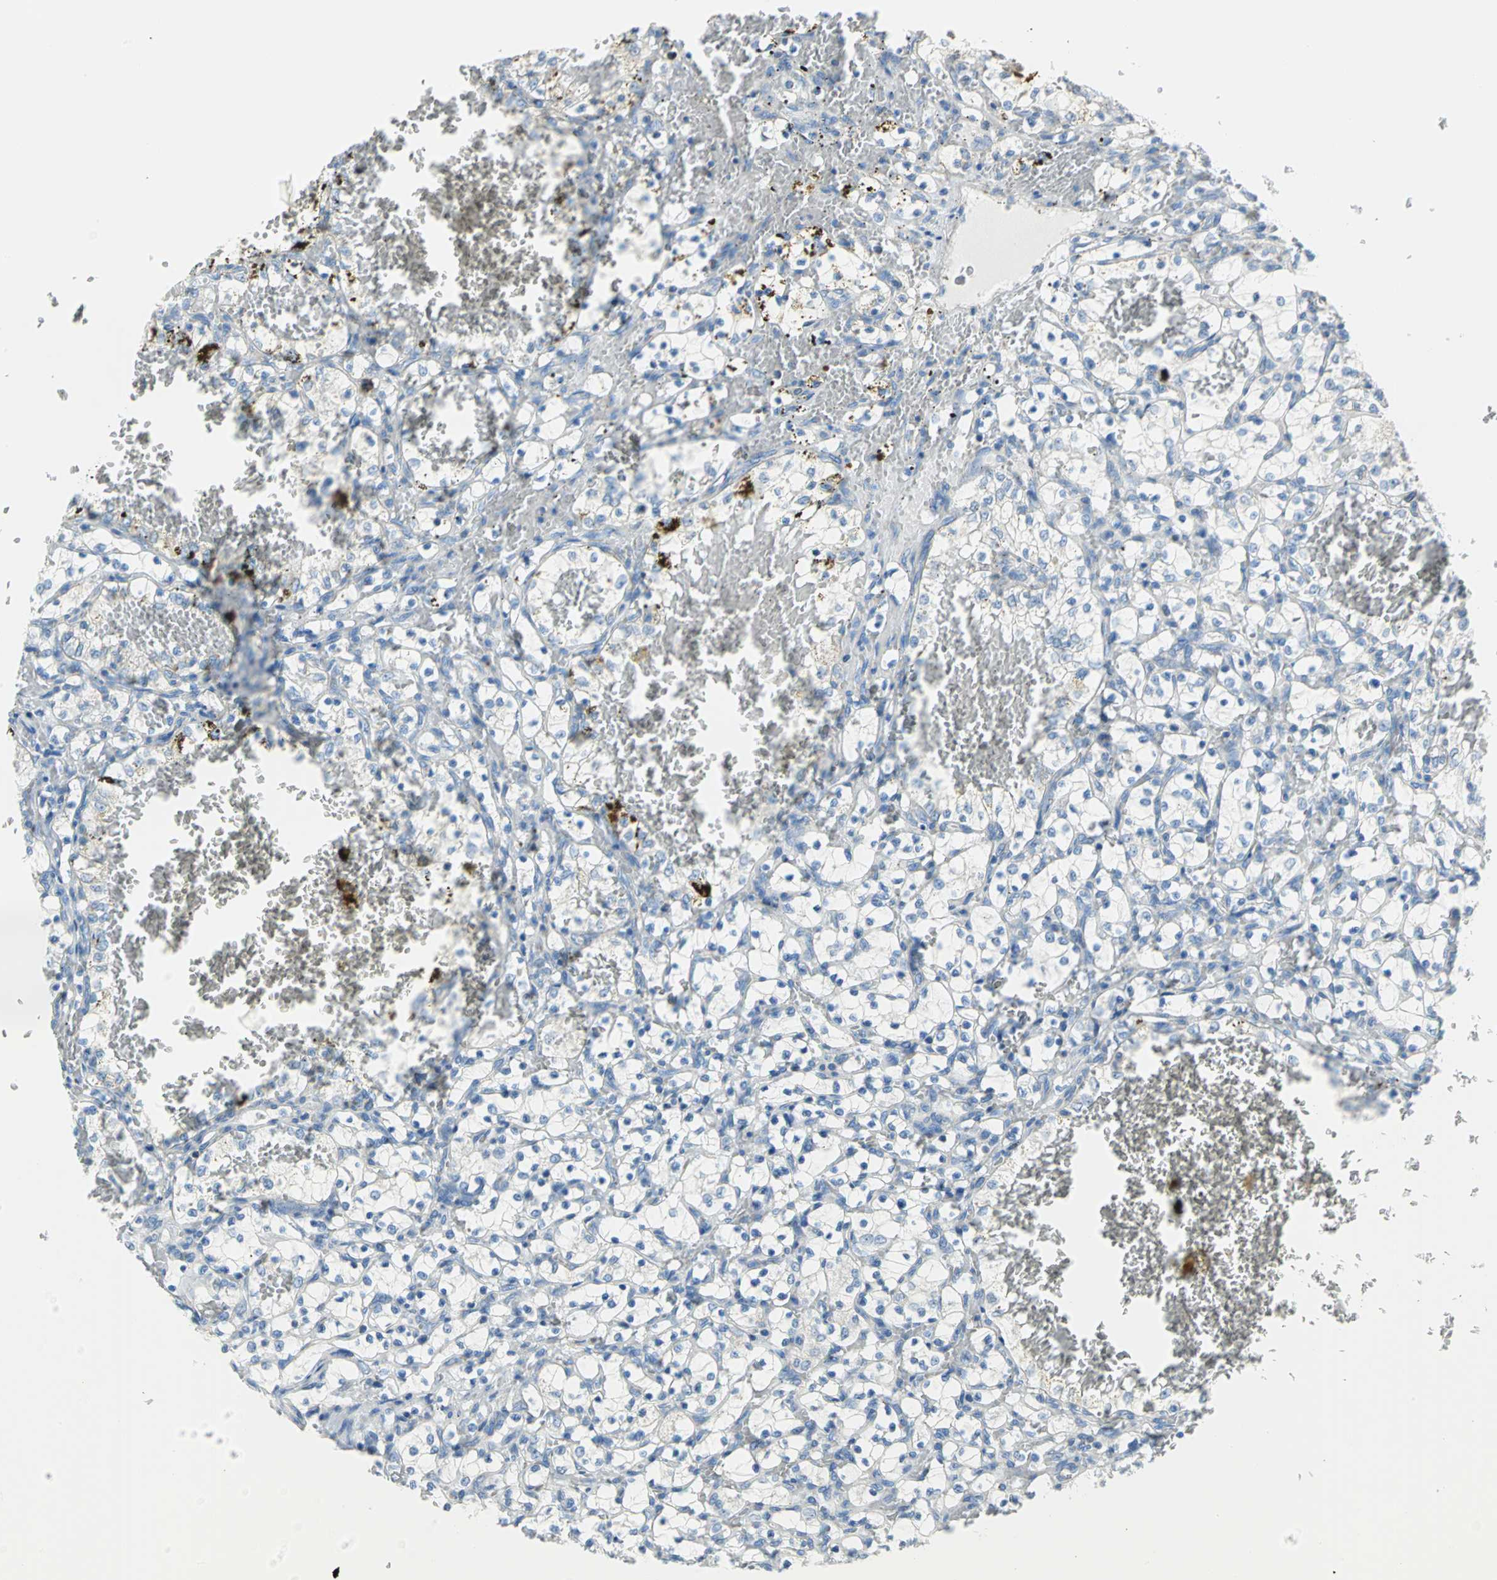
{"staining": {"intensity": "negative", "quantity": "none", "location": "none"}, "tissue": "renal cancer", "cell_type": "Tumor cells", "image_type": "cancer", "snomed": [{"axis": "morphology", "description": "Adenocarcinoma, NOS"}, {"axis": "topography", "description": "Kidney"}], "caption": "Immunohistochemistry image of adenocarcinoma (renal) stained for a protein (brown), which demonstrates no expression in tumor cells. Brightfield microscopy of immunohistochemistry (IHC) stained with DAB (3,3'-diaminobenzidine) (brown) and hematoxylin (blue), captured at high magnification.", "gene": "ALOX15", "patient": {"sex": "female", "age": 69}}